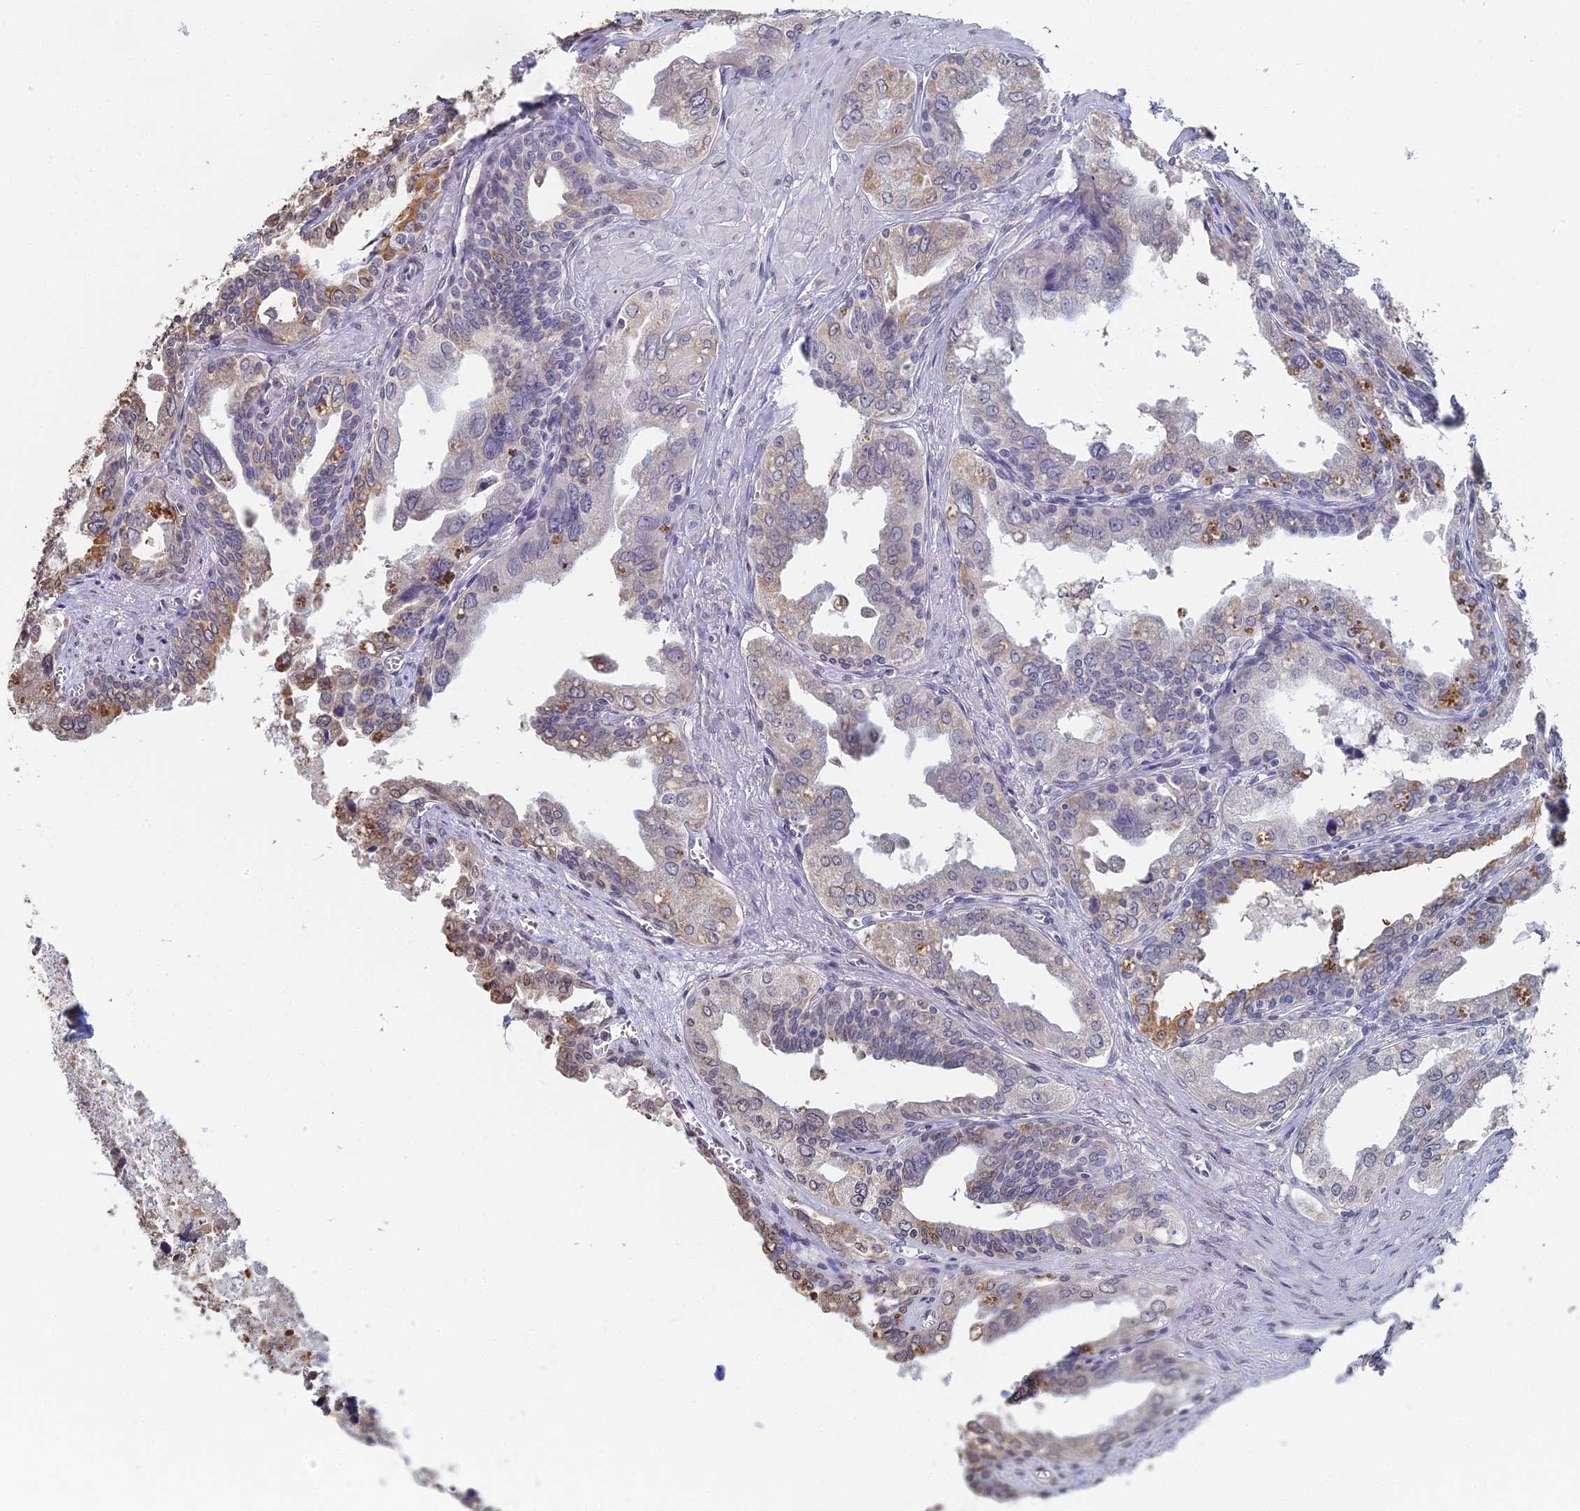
{"staining": {"intensity": "weak", "quantity": "<25%", "location": "cytoplasmic/membranous"}, "tissue": "seminal vesicle", "cell_type": "Glandular cells", "image_type": "normal", "snomed": [{"axis": "morphology", "description": "Normal tissue, NOS"}, {"axis": "topography", "description": "Seminal veicle"}], "caption": "Immunohistochemistry (IHC) photomicrograph of benign seminal vesicle: human seminal vesicle stained with DAB exhibits no significant protein expression in glandular cells.", "gene": "PRR22", "patient": {"sex": "male", "age": 67}}